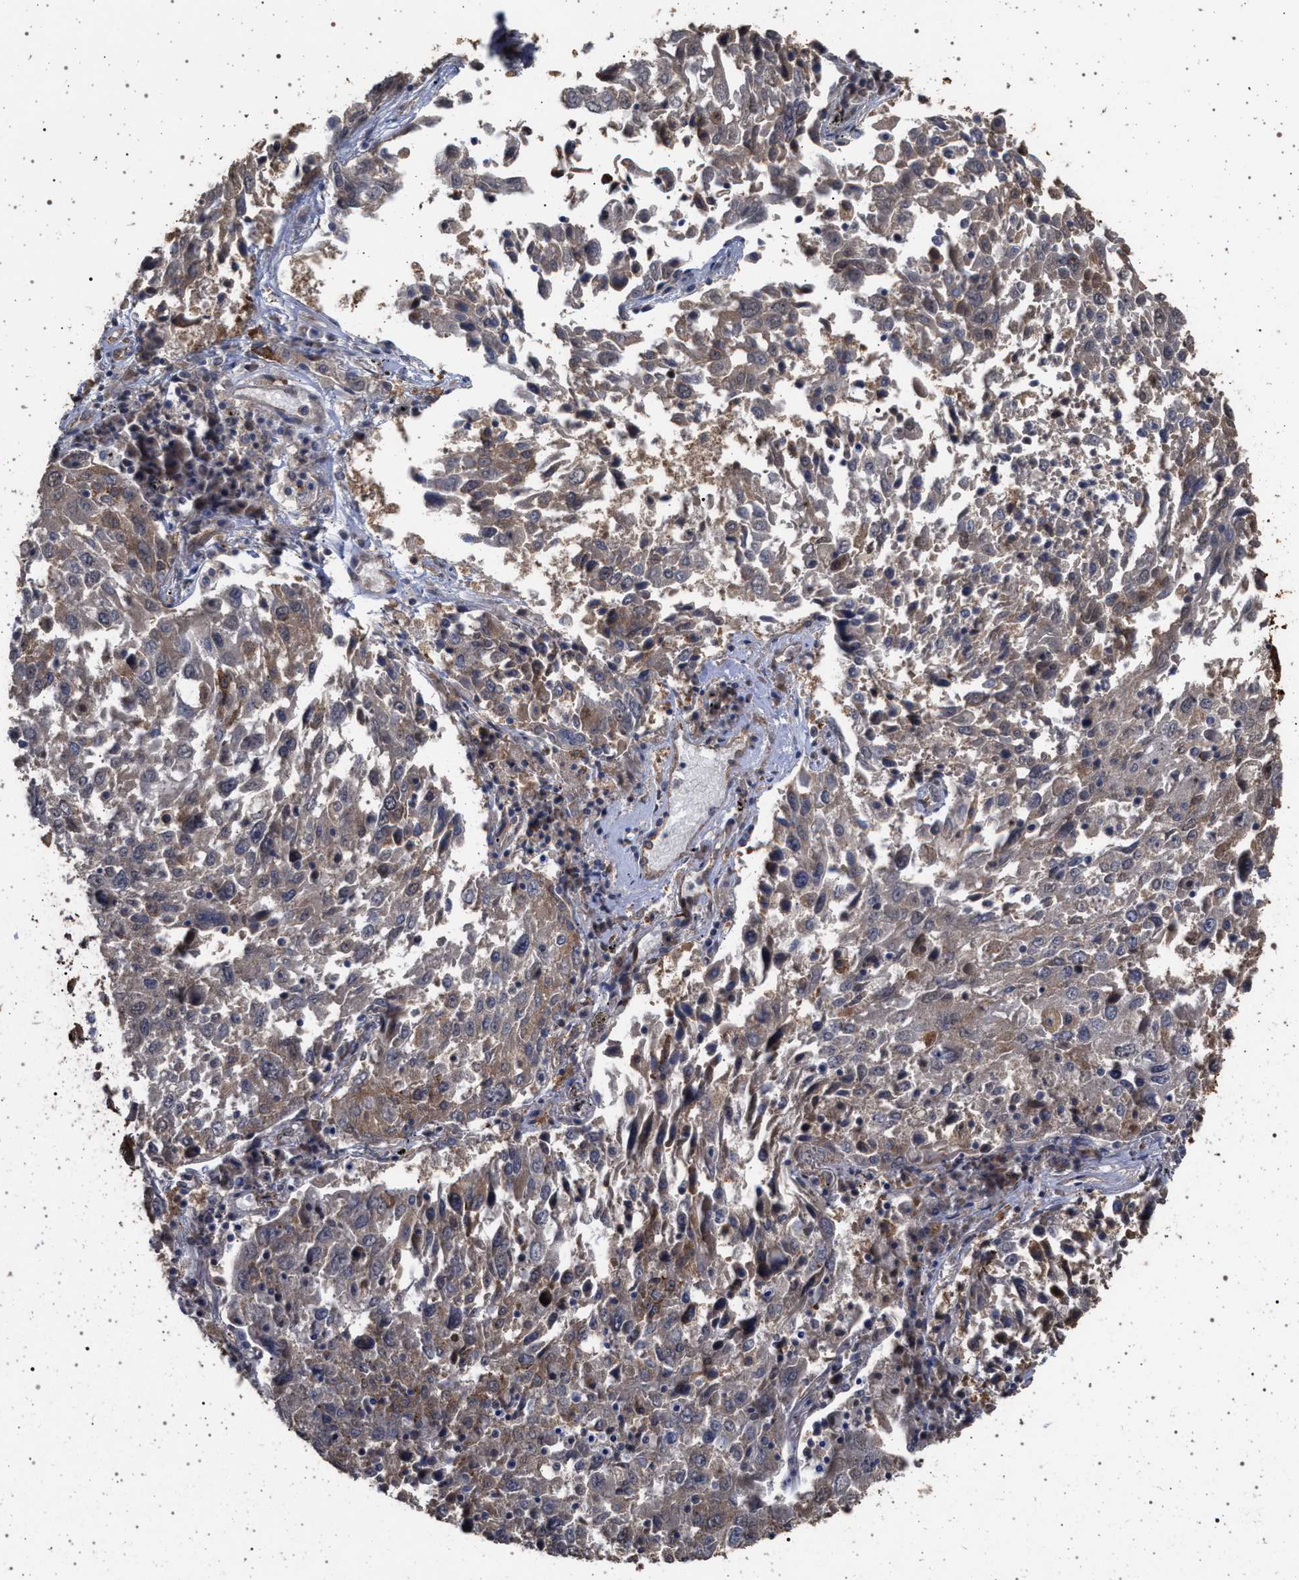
{"staining": {"intensity": "weak", "quantity": ">75%", "location": "cytoplasmic/membranous"}, "tissue": "lung cancer", "cell_type": "Tumor cells", "image_type": "cancer", "snomed": [{"axis": "morphology", "description": "Squamous cell carcinoma, NOS"}, {"axis": "topography", "description": "Lung"}], "caption": "Lung cancer (squamous cell carcinoma) stained with a brown dye exhibits weak cytoplasmic/membranous positive staining in about >75% of tumor cells.", "gene": "IFT20", "patient": {"sex": "male", "age": 65}}